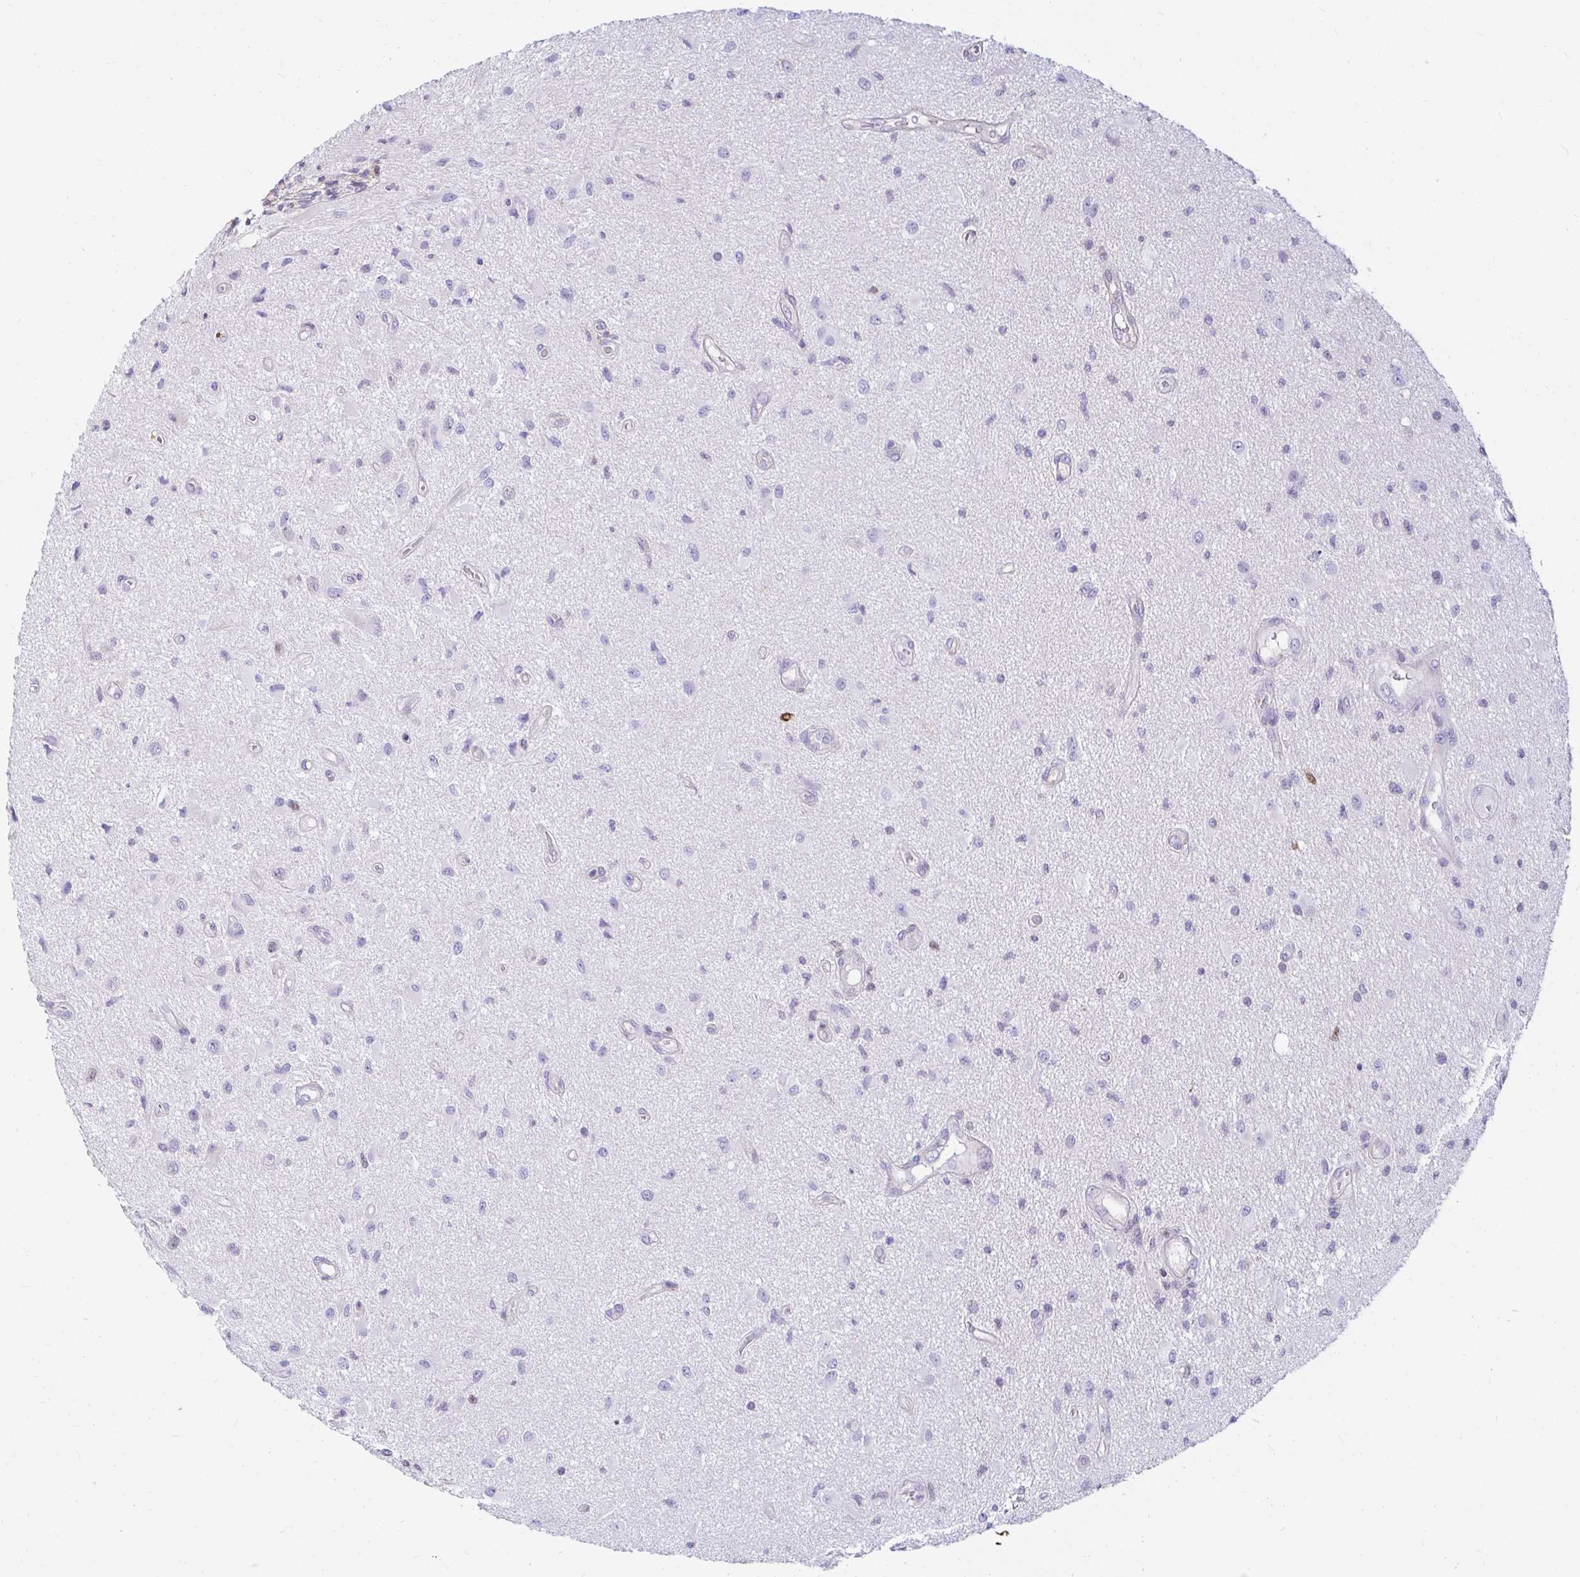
{"staining": {"intensity": "negative", "quantity": "none", "location": "none"}, "tissue": "glioma", "cell_type": "Tumor cells", "image_type": "cancer", "snomed": [{"axis": "morphology", "description": "Glioma, malignant, High grade"}, {"axis": "topography", "description": "Brain"}], "caption": "DAB immunohistochemical staining of malignant glioma (high-grade) shows no significant positivity in tumor cells.", "gene": "CAPSL", "patient": {"sex": "male", "age": 67}}